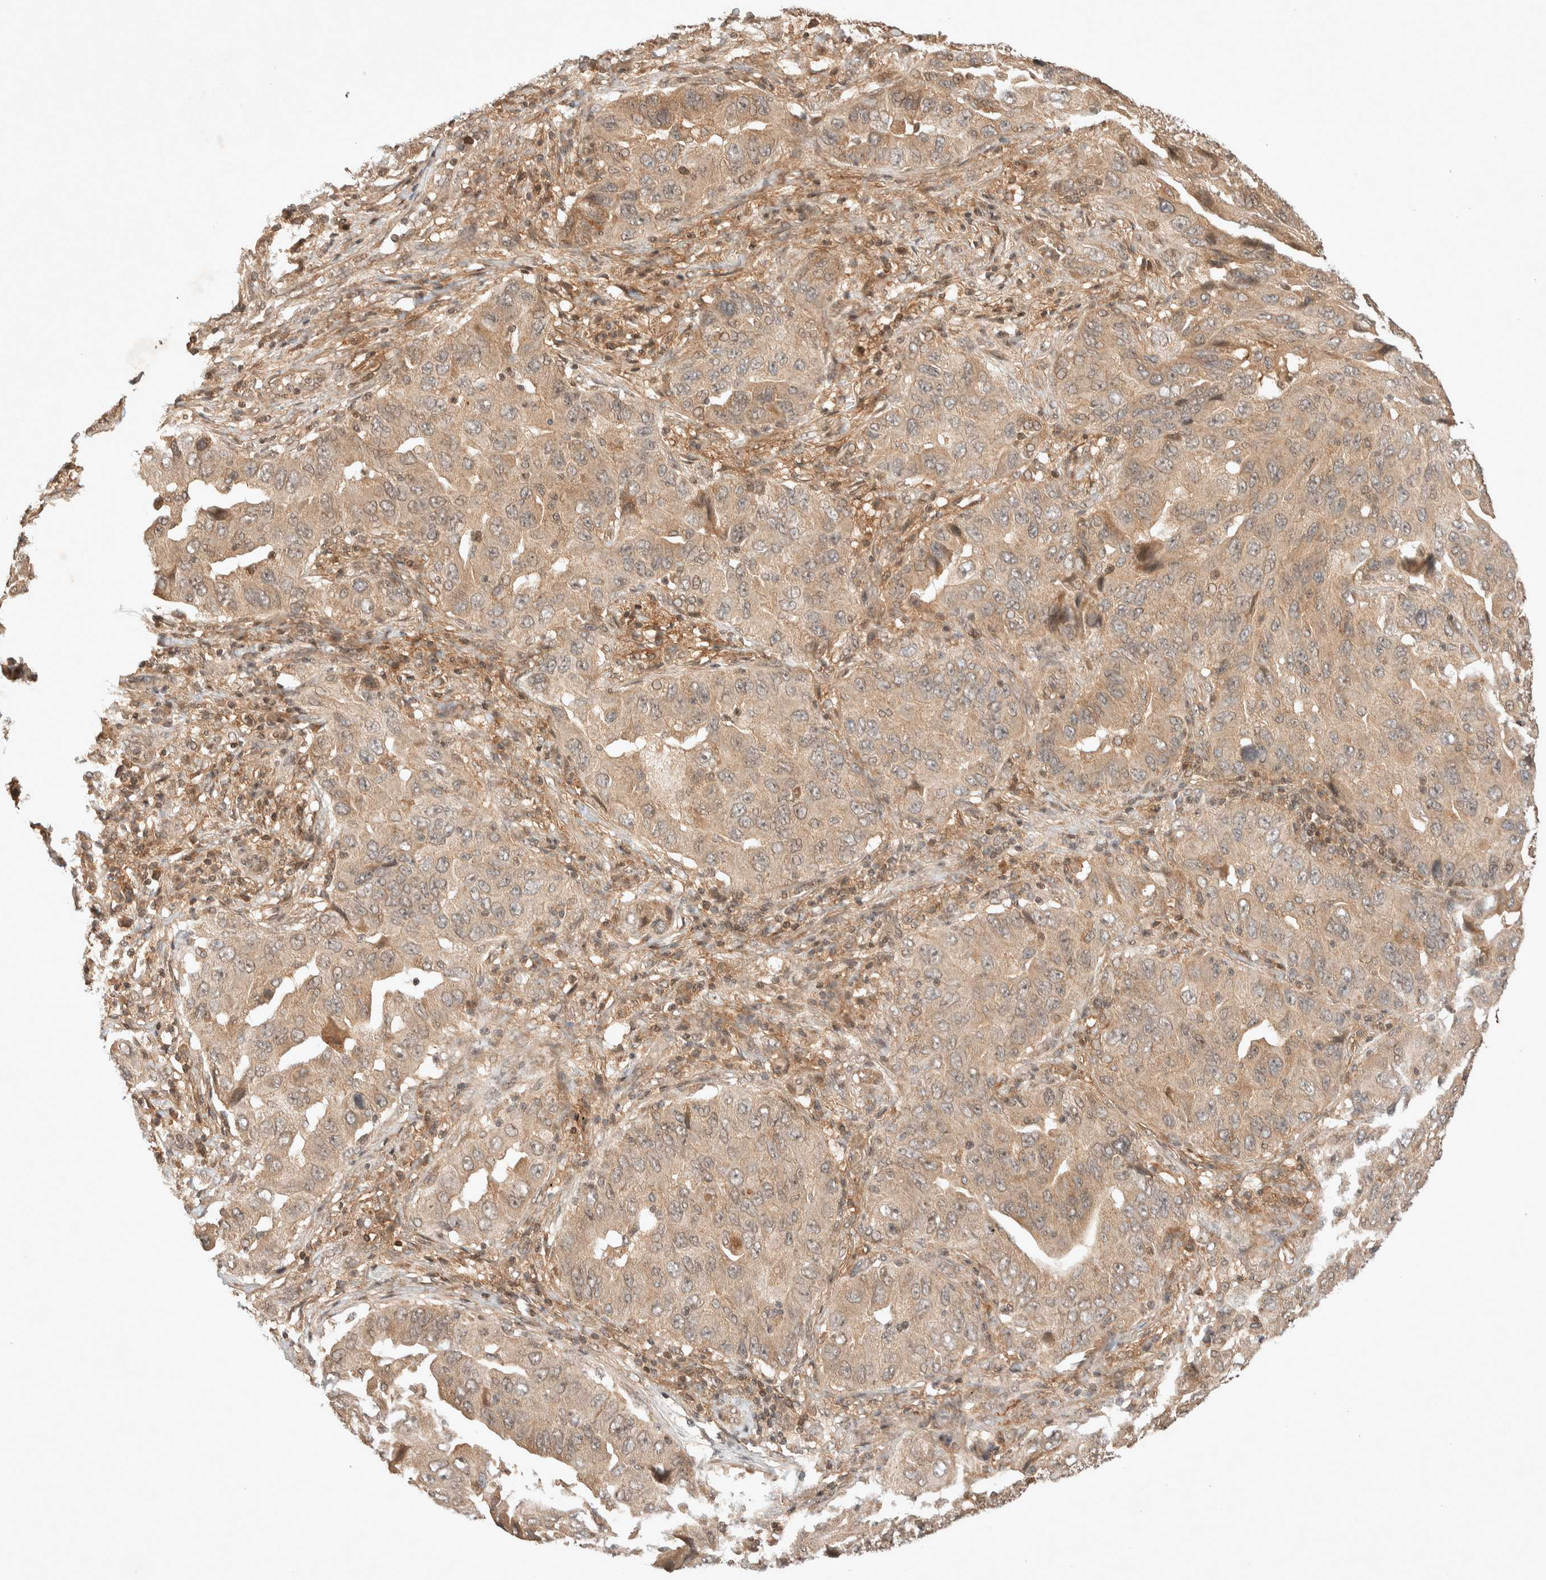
{"staining": {"intensity": "weak", "quantity": ">75%", "location": "cytoplasmic/membranous"}, "tissue": "lung cancer", "cell_type": "Tumor cells", "image_type": "cancer", "snomed": [{"axis": "morphology", "description": "Adenocarcinoma, NOS"}, {"axis": "topography", "description": "Lung"}], "caption": "Human lung adenocarcinoma stained for a protein (brown) demonstrates weak cytoplasmic/membranous positive positivity in approximately >75% of tumor cells.", "gene": "THRA", "patient": {"sex": "female", "age": 65}}